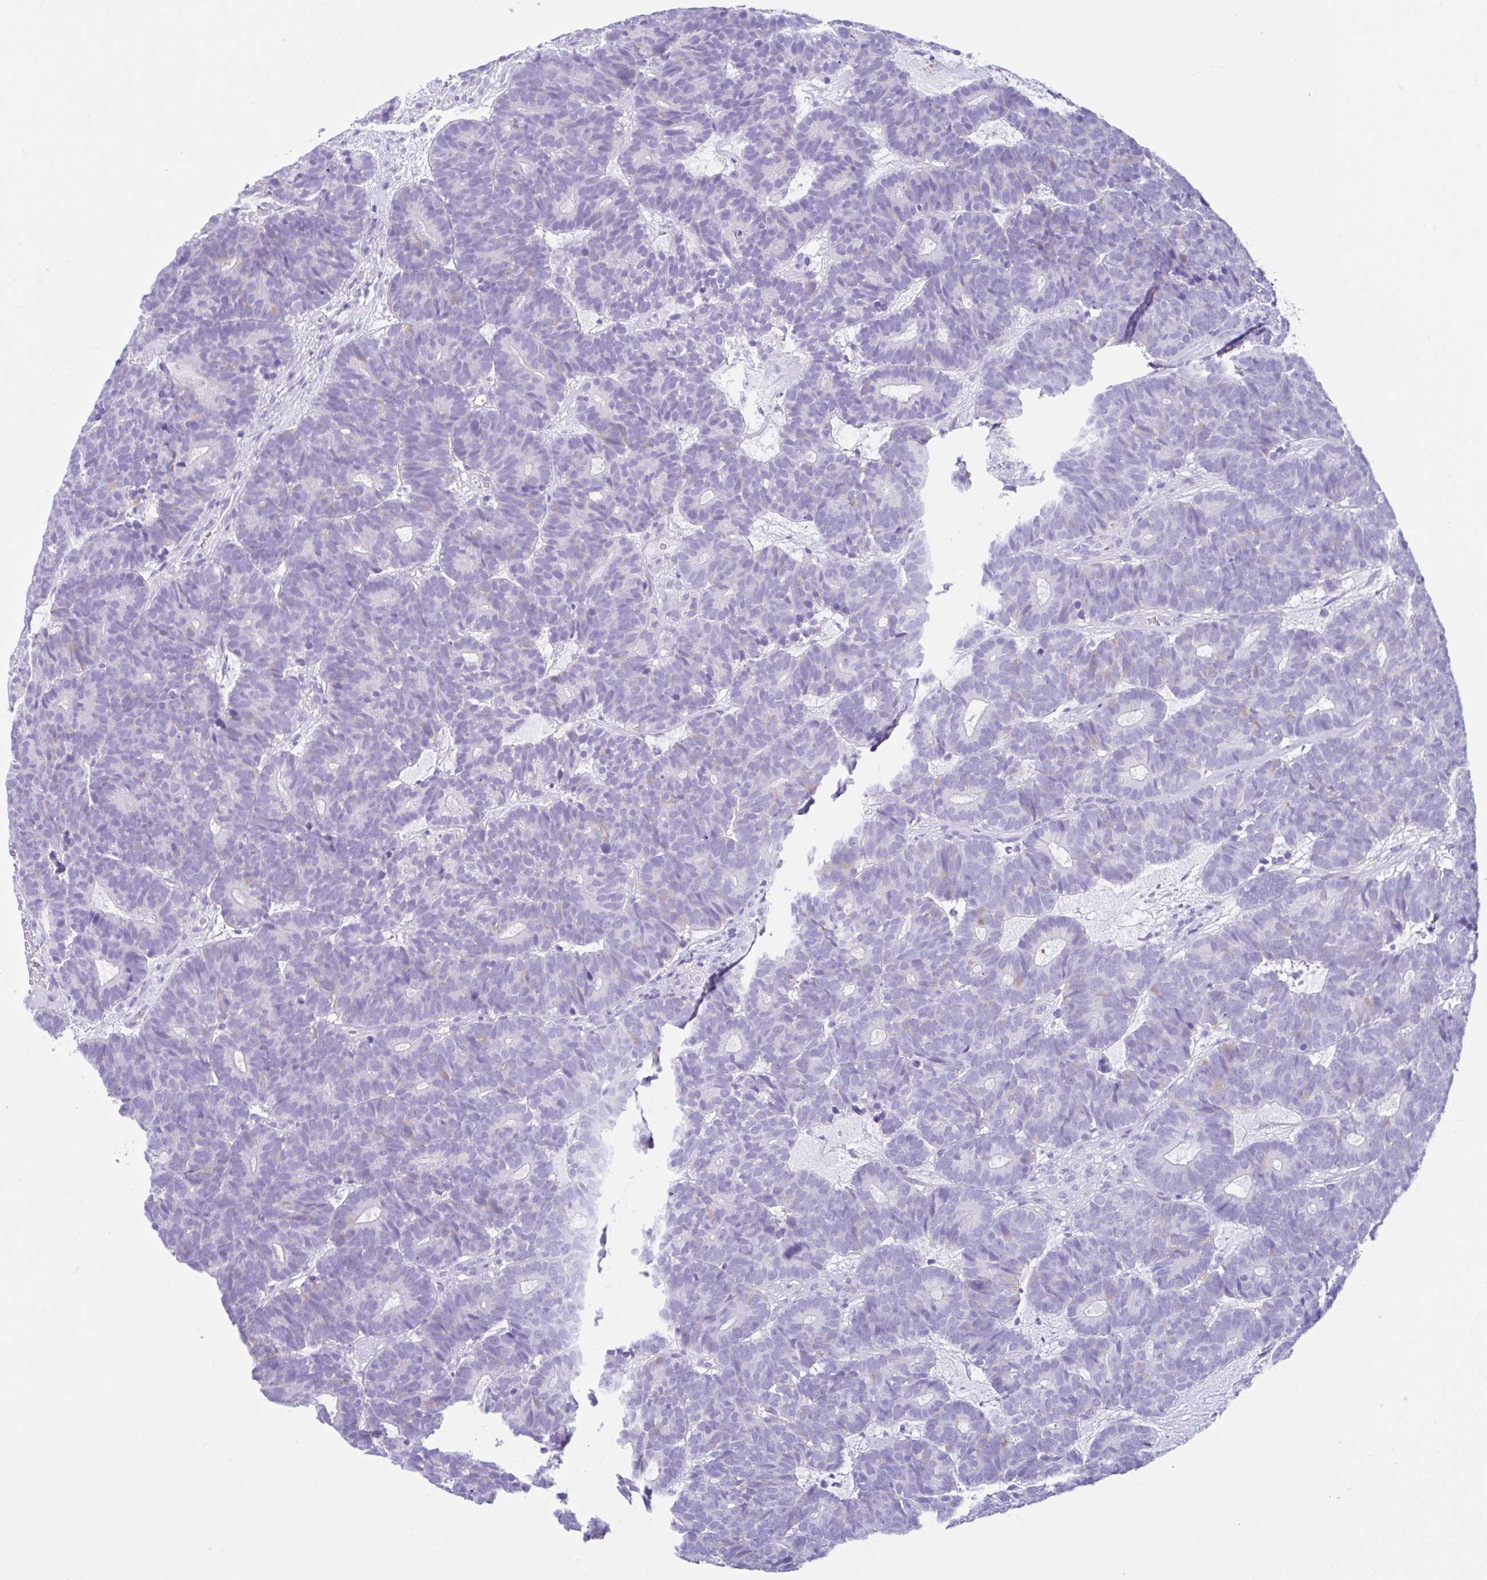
{"staining": {"intensity": "negative", "quantity": "none", "location": "none"}, "tissue": "head and neck cancer", "cell_type": "Tumor cells", "image_type": "cancer", "snomed": [{"axis": "morphology", "description": "Adenocarcinoma, NOS"}, {"axis": "topography", "description": "Head-Neck"}], "caption": "Photomicrograph shows no protein positivity in tumor cells of head and neck cancer tissue. The staining was performed using DAB to visualize the protein expression in brown, while the nuclei were stained in blue with hematoxylin (Magnification: 20x).", "gene": "RRM2", "patient": {"sex": "female", "age": 81}}